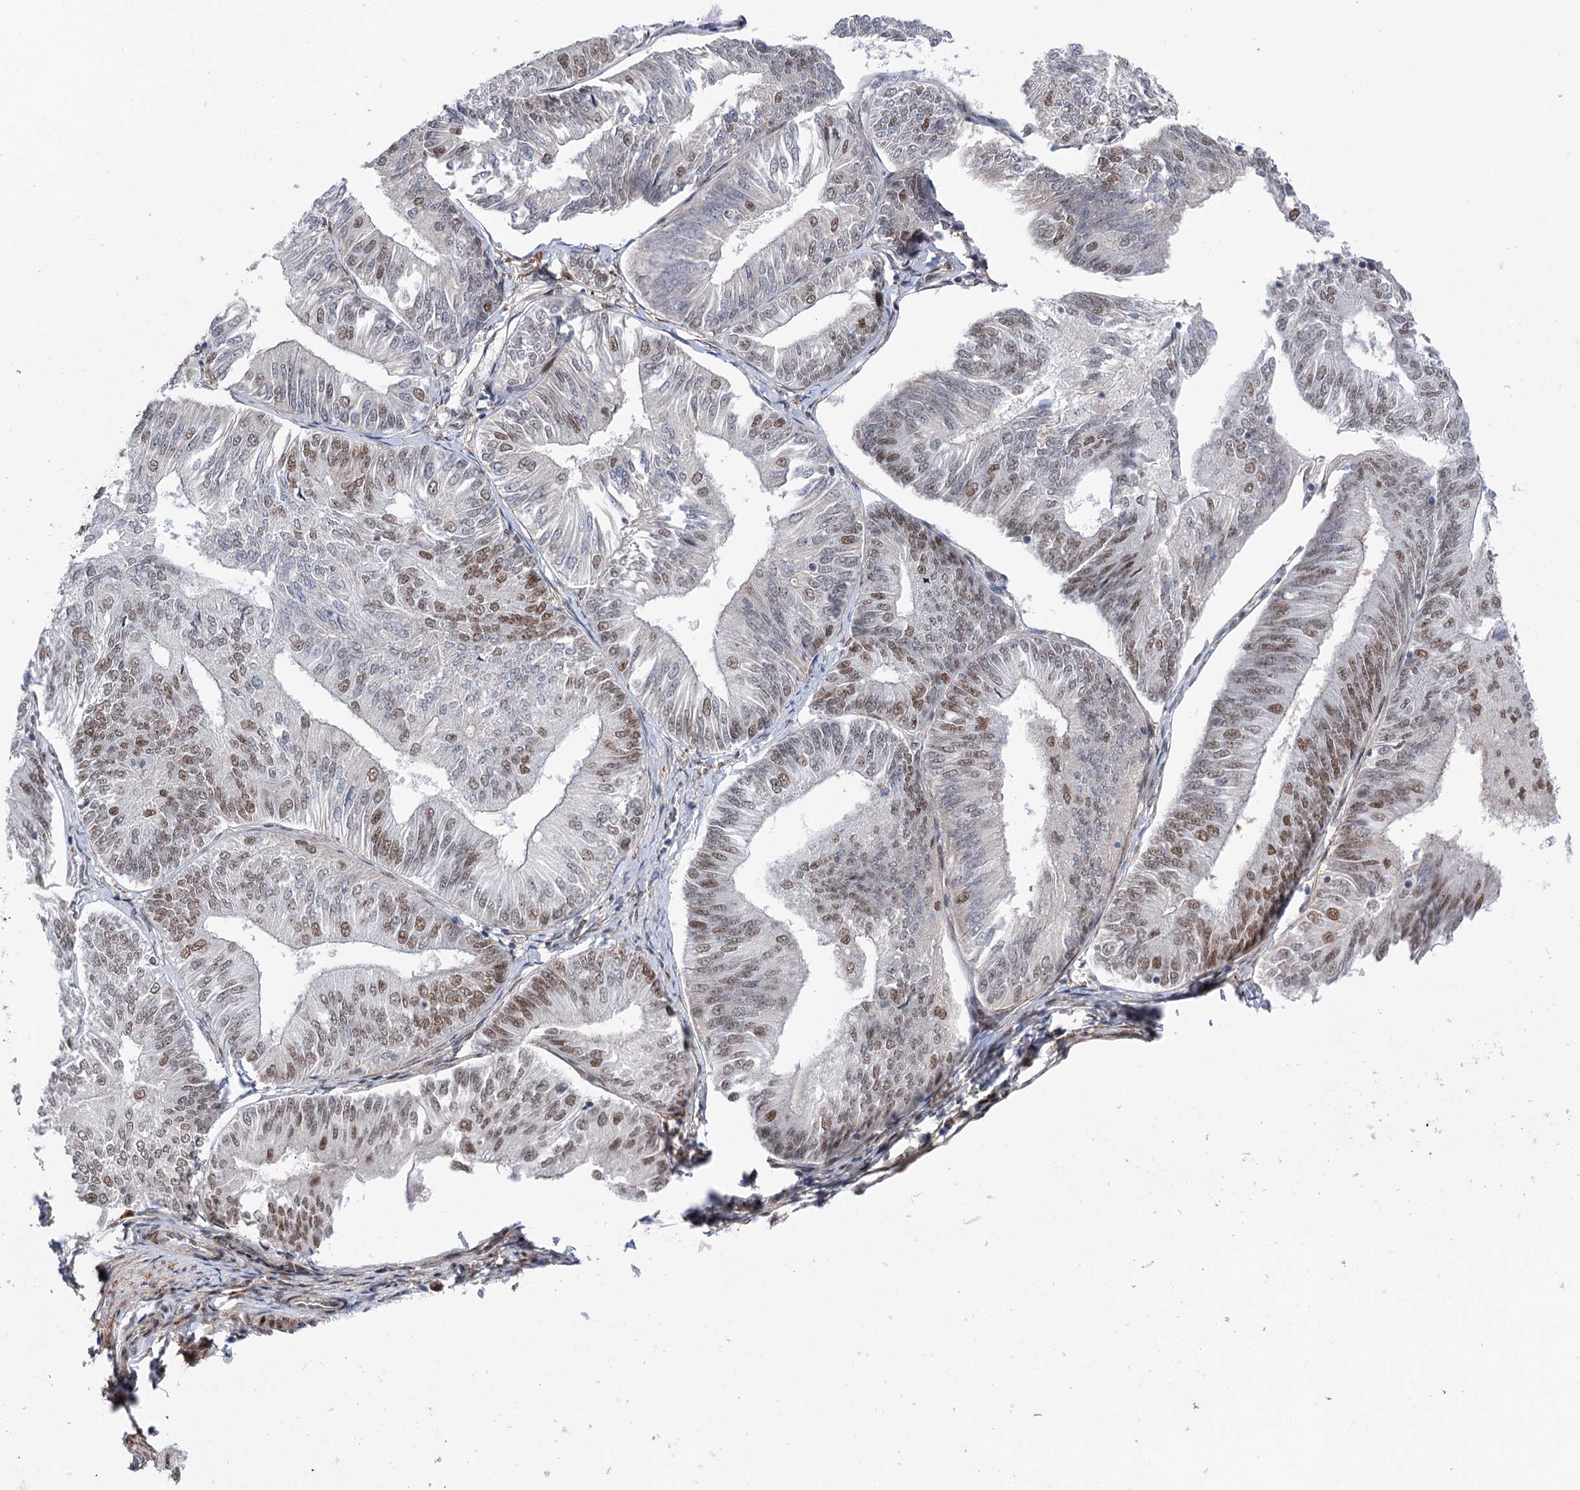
{"staining": {"intensity": "moderate", "quantity": "<25%", "location": "nuclear"}, "tissue": "endometrial cancer", "cell_type": "Tumor cells", "image_type": "cancer", "snomed": [{"axis": "morphology", "description": "Adenocarcinoma, NOS"}, {"axis": "topography", "description": "Endometrium"}], "caption": "Brown immunohistochemical staining in human endometrial cancer (adenocarcinoma) shows moderate nuclear positivity in approximately <25% of tumor cells.", "gene": "FAM53A", "patient": {"sex": "female", "age": 58}}